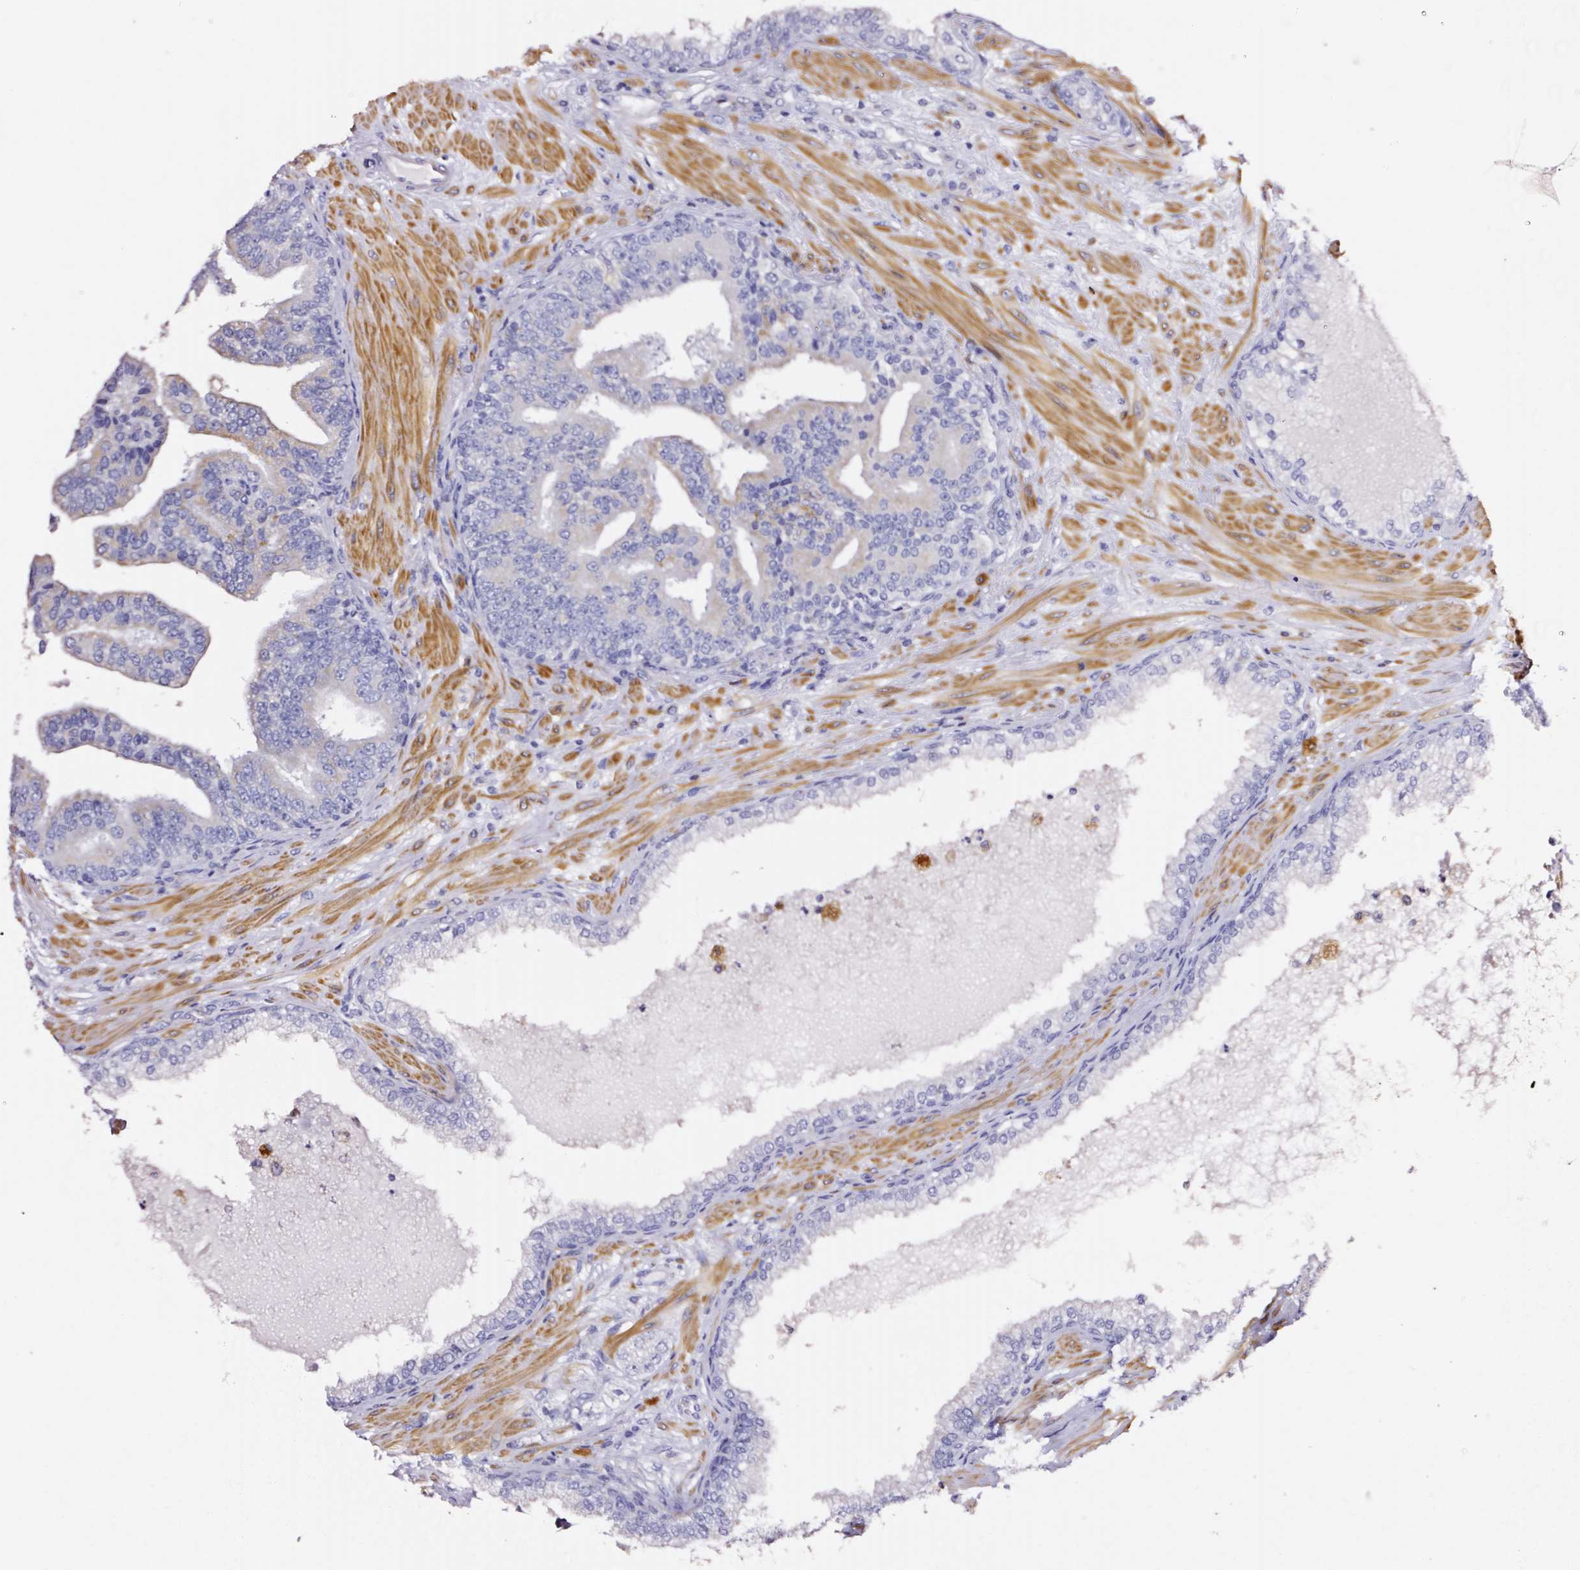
{"staining": {"intensity": "negative", "quantity": "none", "location": "none"}, "tissue": "prostate cancer", "cell_type": "Tumor cells", "image_type": "cancer", "snomed": [{"axis": "morphology", "description": "Adenocarcinoma, High grade"}, {"axis": "topography", "description": "Prostate"}], "caption": "Tumor cells are negative for brown protein staining in prostate high-grade adenocarcinoma.", "gene": "CYB561A3", "patient": {"sex": "male", "age": 55}}